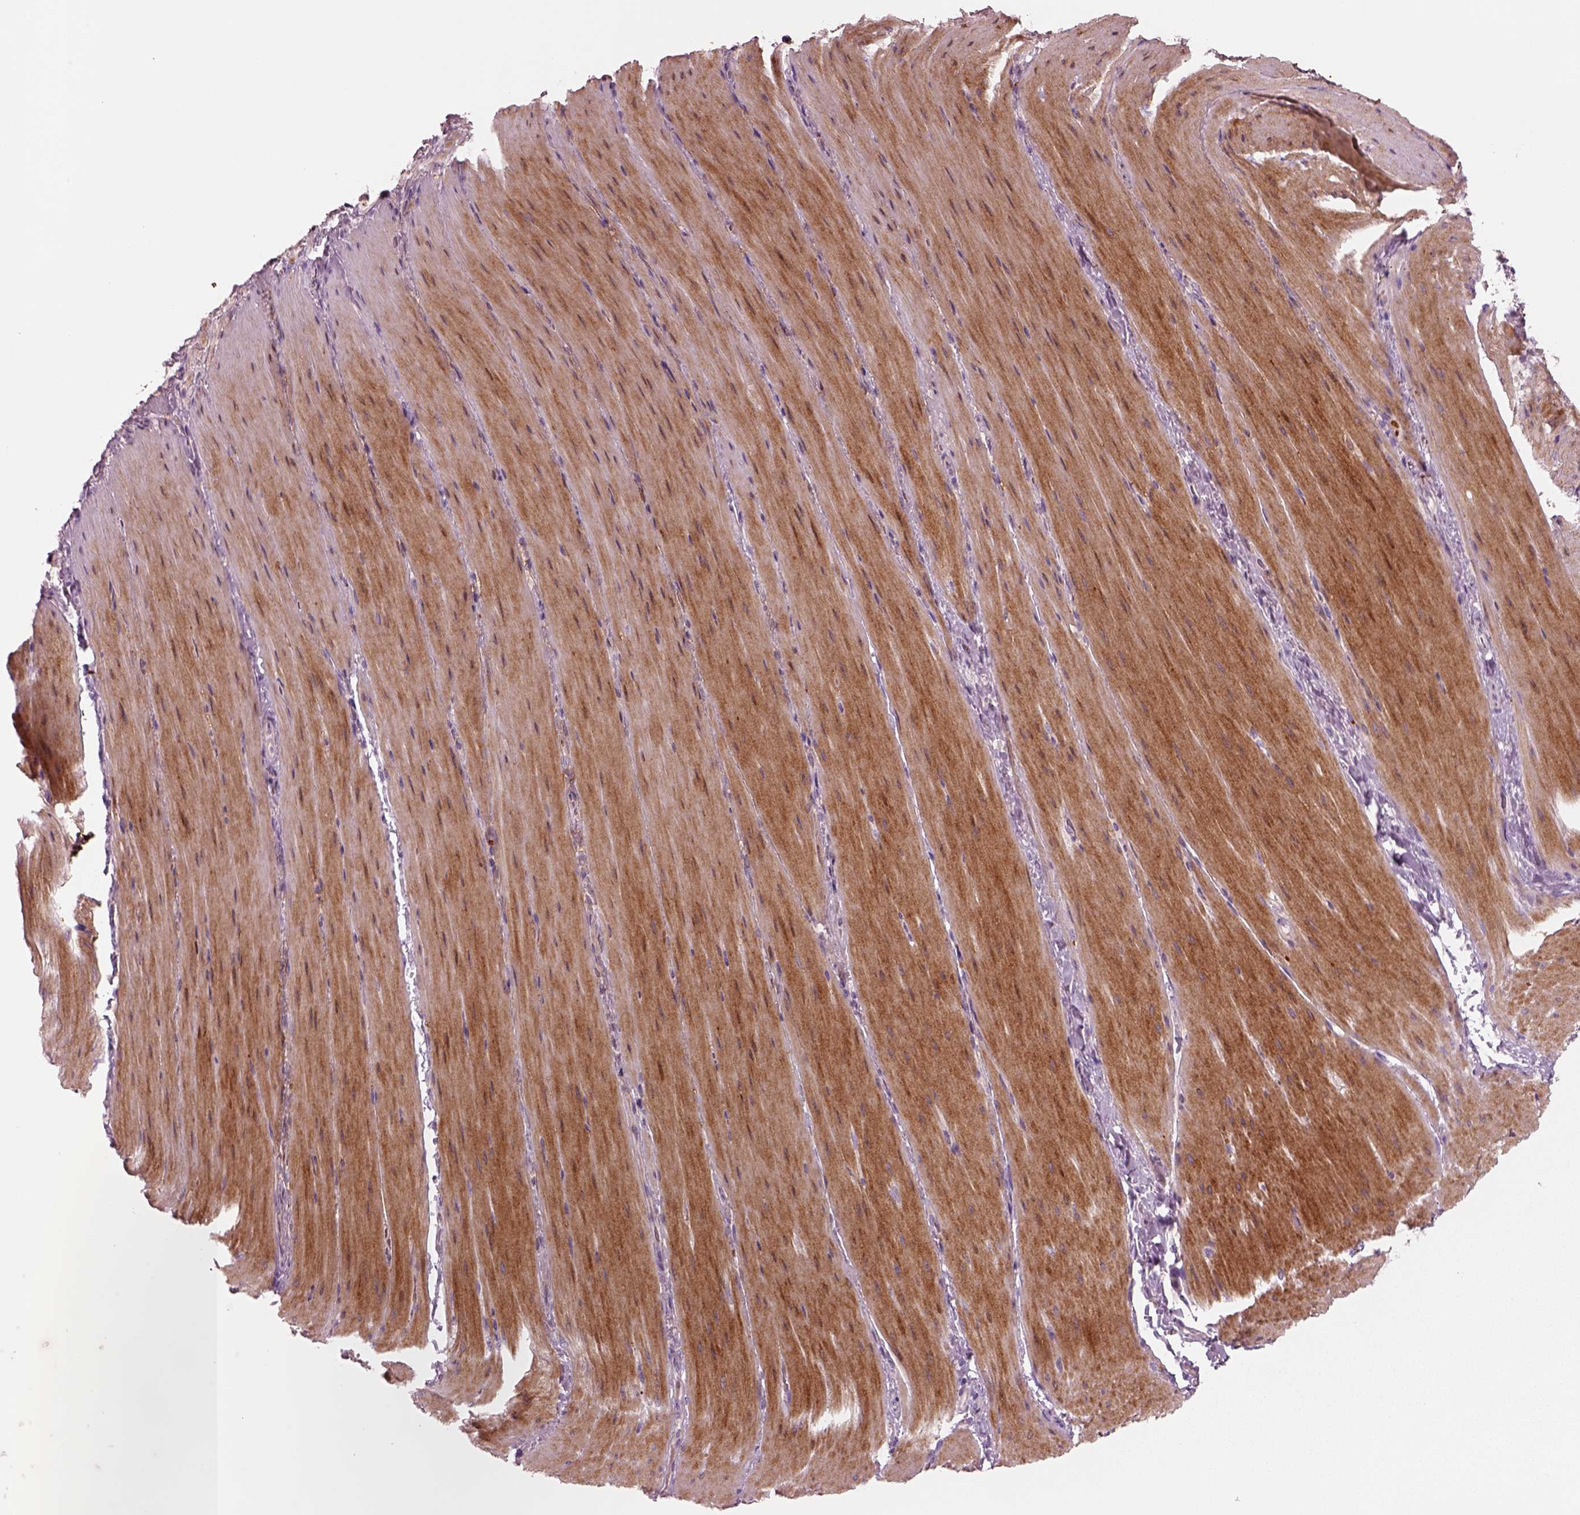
{"staining": {"intensity": "moderate", "quantity": "25%-75%", "location": "cytoplasmic/membranous"}, "tissue": "smooth muscle", "cell_type": "Smooth muscle cells", "image_type": "normal", "snomed": [{"axis": "morphology", "description": "Normal tissue, NOS"}, {"axis": "topography", "description": "Smooth muscle"}, {"axis": "topography", "description": "Colon"}], "caption": "Immunohistochemical staining of normal smooth muscle displays medium levels of moderate cytoplasmic/membranous positivity in approximately 25%-75% of smooth muscle cells.", "gene": "PLPP7", "patient": {"sex": "male", "age": 73}}